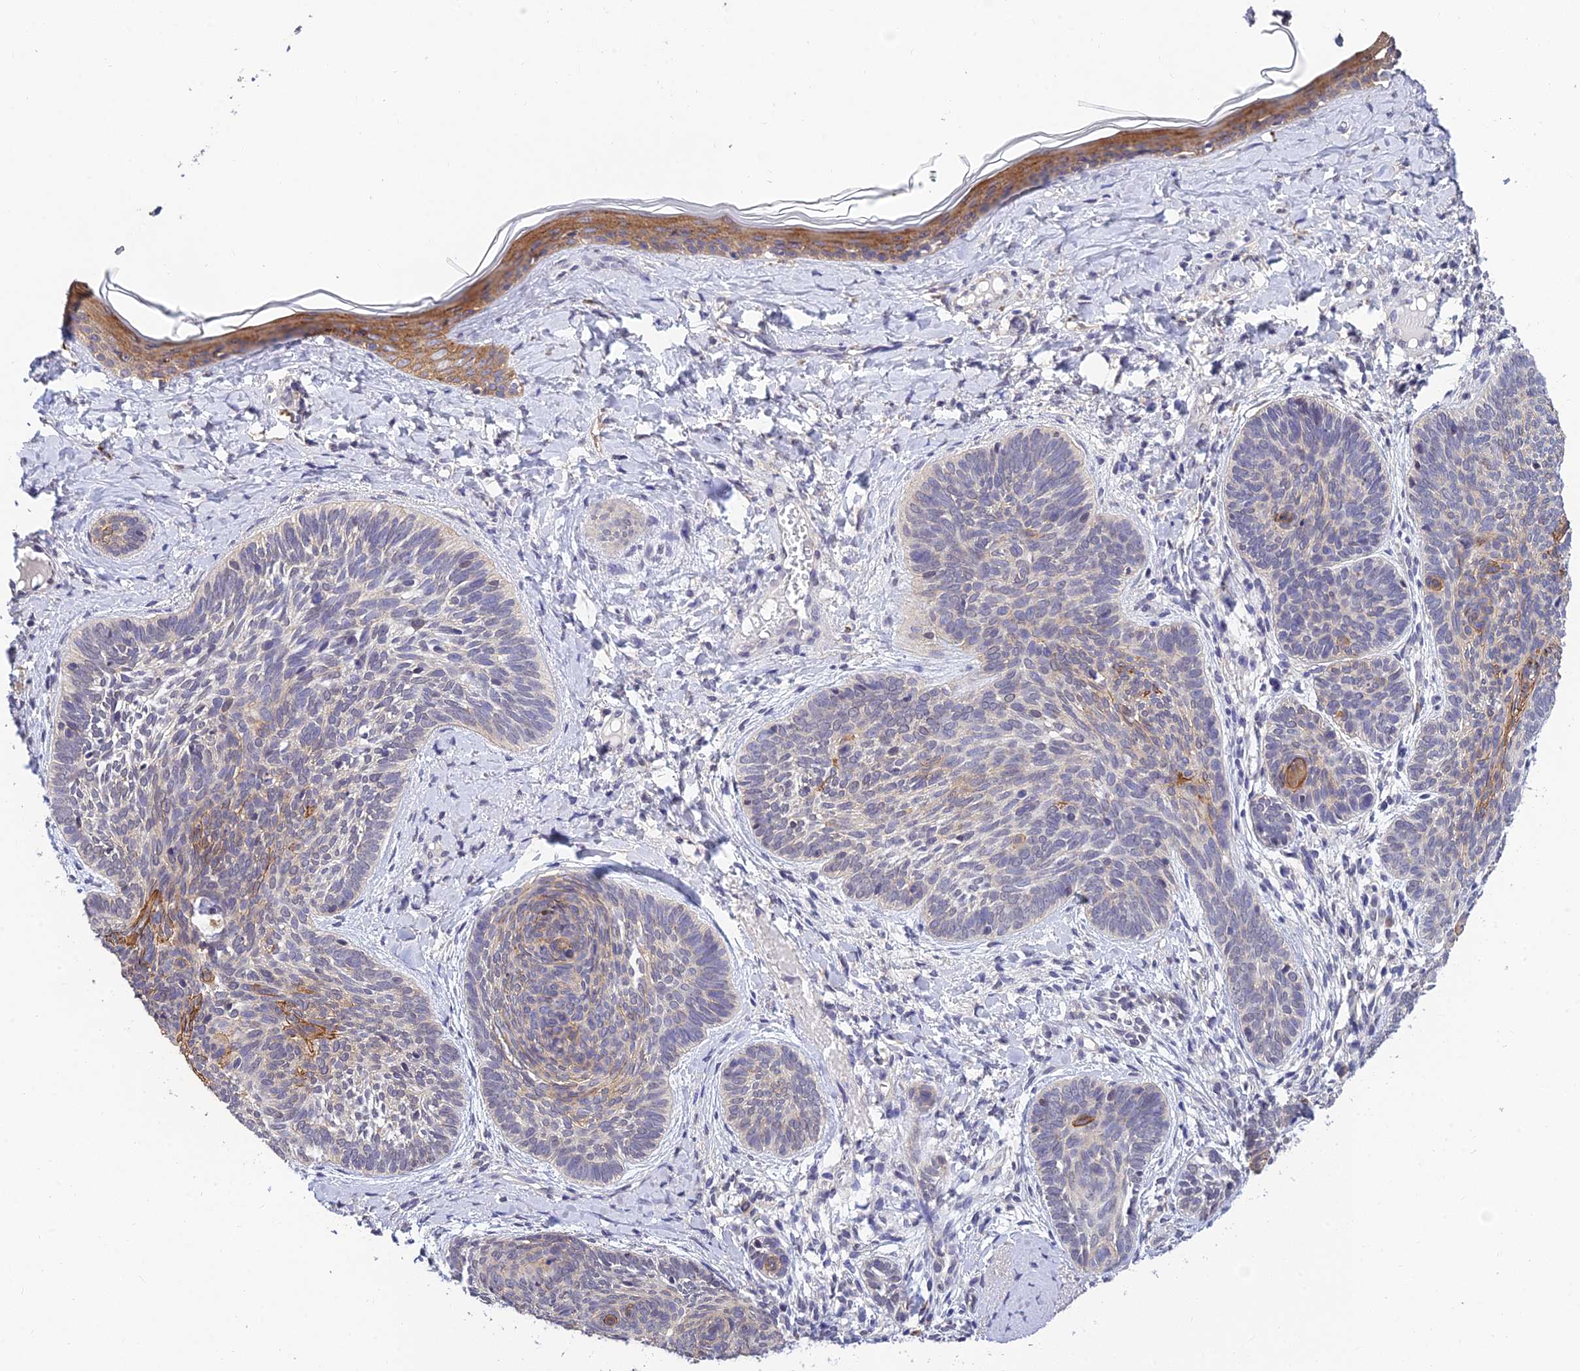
{"staining": {"intensity": "moderate", "quantity": "<25%", "location": "cytoplasmic/membranous"}, "tissue": "skin cancer", "cell_type": "Tumor cells", "image_type": "cancer", "snomed": [{"axis": "morphology", "description": "Basal cell carcinoma"}, {"axis": "topography", "description": "Skin"}], "caption": "This histopathology image displays immunohistochemistry staining of human skin cancer (basal cell carcinoma), with low moderate cytoplasmic/membranous expression in about <25% of tumor cells.", "gene": "HOXB1", "patient": {"sex": "female", "age": 81}}